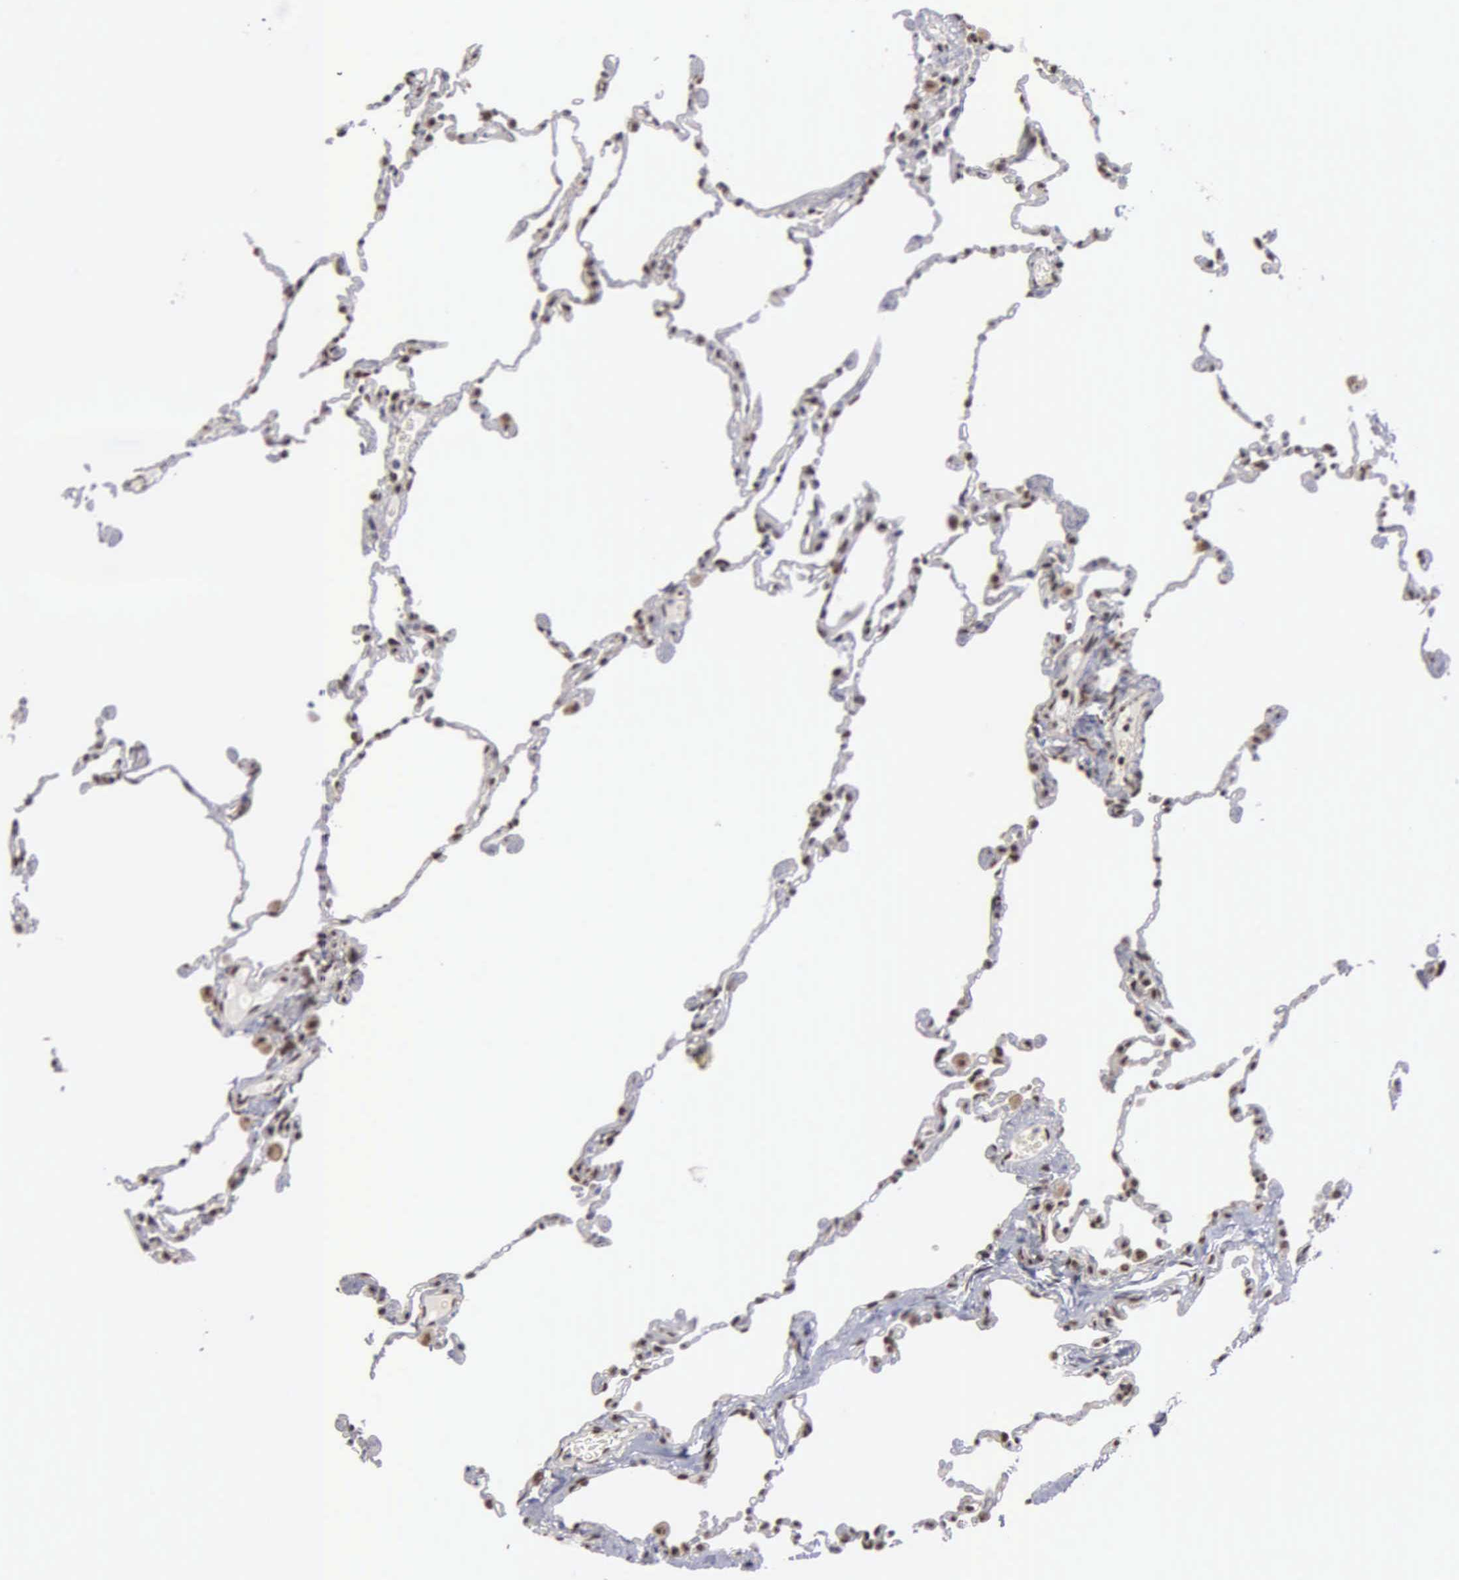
{"staining": {"intensity": "moderate", "quantity": ">75%", "location": "cytoplasmic/membranous,nuclear"}, "tissue": "lung", "cell_type": "Alveolar cells", "image_type": "normal", "snomed": [{"axis": "morphology", "description": "Normal tissue, NOS"}, {"axis": "topography", "description": "Lung"}], "caption": "Human lung stained with a brown dye shows moderate cytoplasmic/membranous,nuclear positive positivity in about >75% of alveolar cells.", "gene": "GTF2A1", "patient": {"sex": "female", "age": 61}}